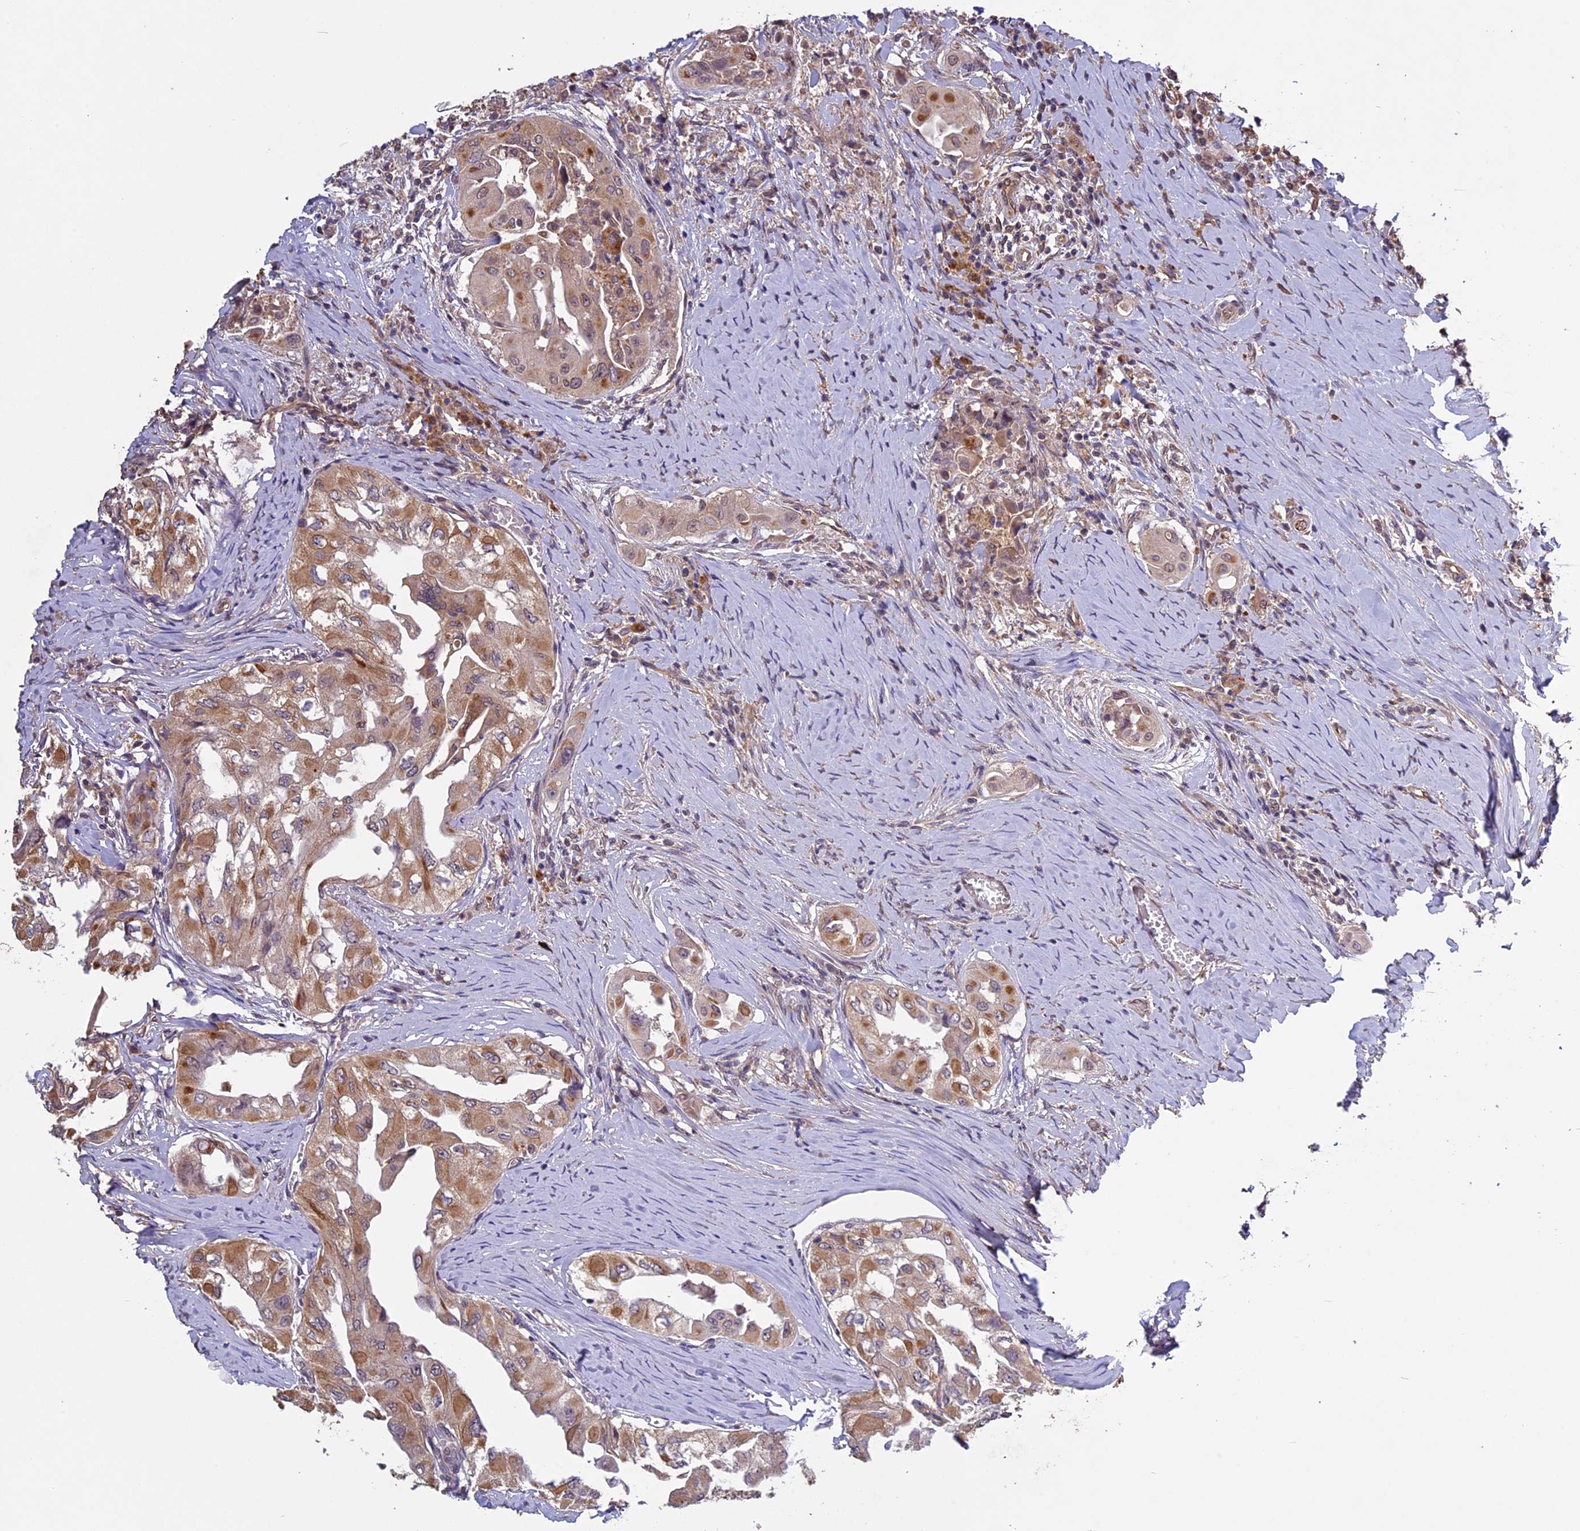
{"staining": {"intensity": "moderate", "quantity": ">75%", "location": "cytoplasmic/membranous"}, "tissue": "thyroid cancer", "cell_type": "Tumor cells", "image_type": "cancer", "snomed": [{"axis": "morphology", "description": "Papillary adenocarcinoma, NOS"}, {"axis": "topography", "description": "Thyroid gland"}], "caption": "Brown immunohistochemical staining in thyroid cancer (papillary adenocarcinoma) demonstrates moderate cytoplasmic/membranous expression in about >75% of tumor cells.", "gene": "C3orf70", "patient": {"sex": "female", "age": 59}}